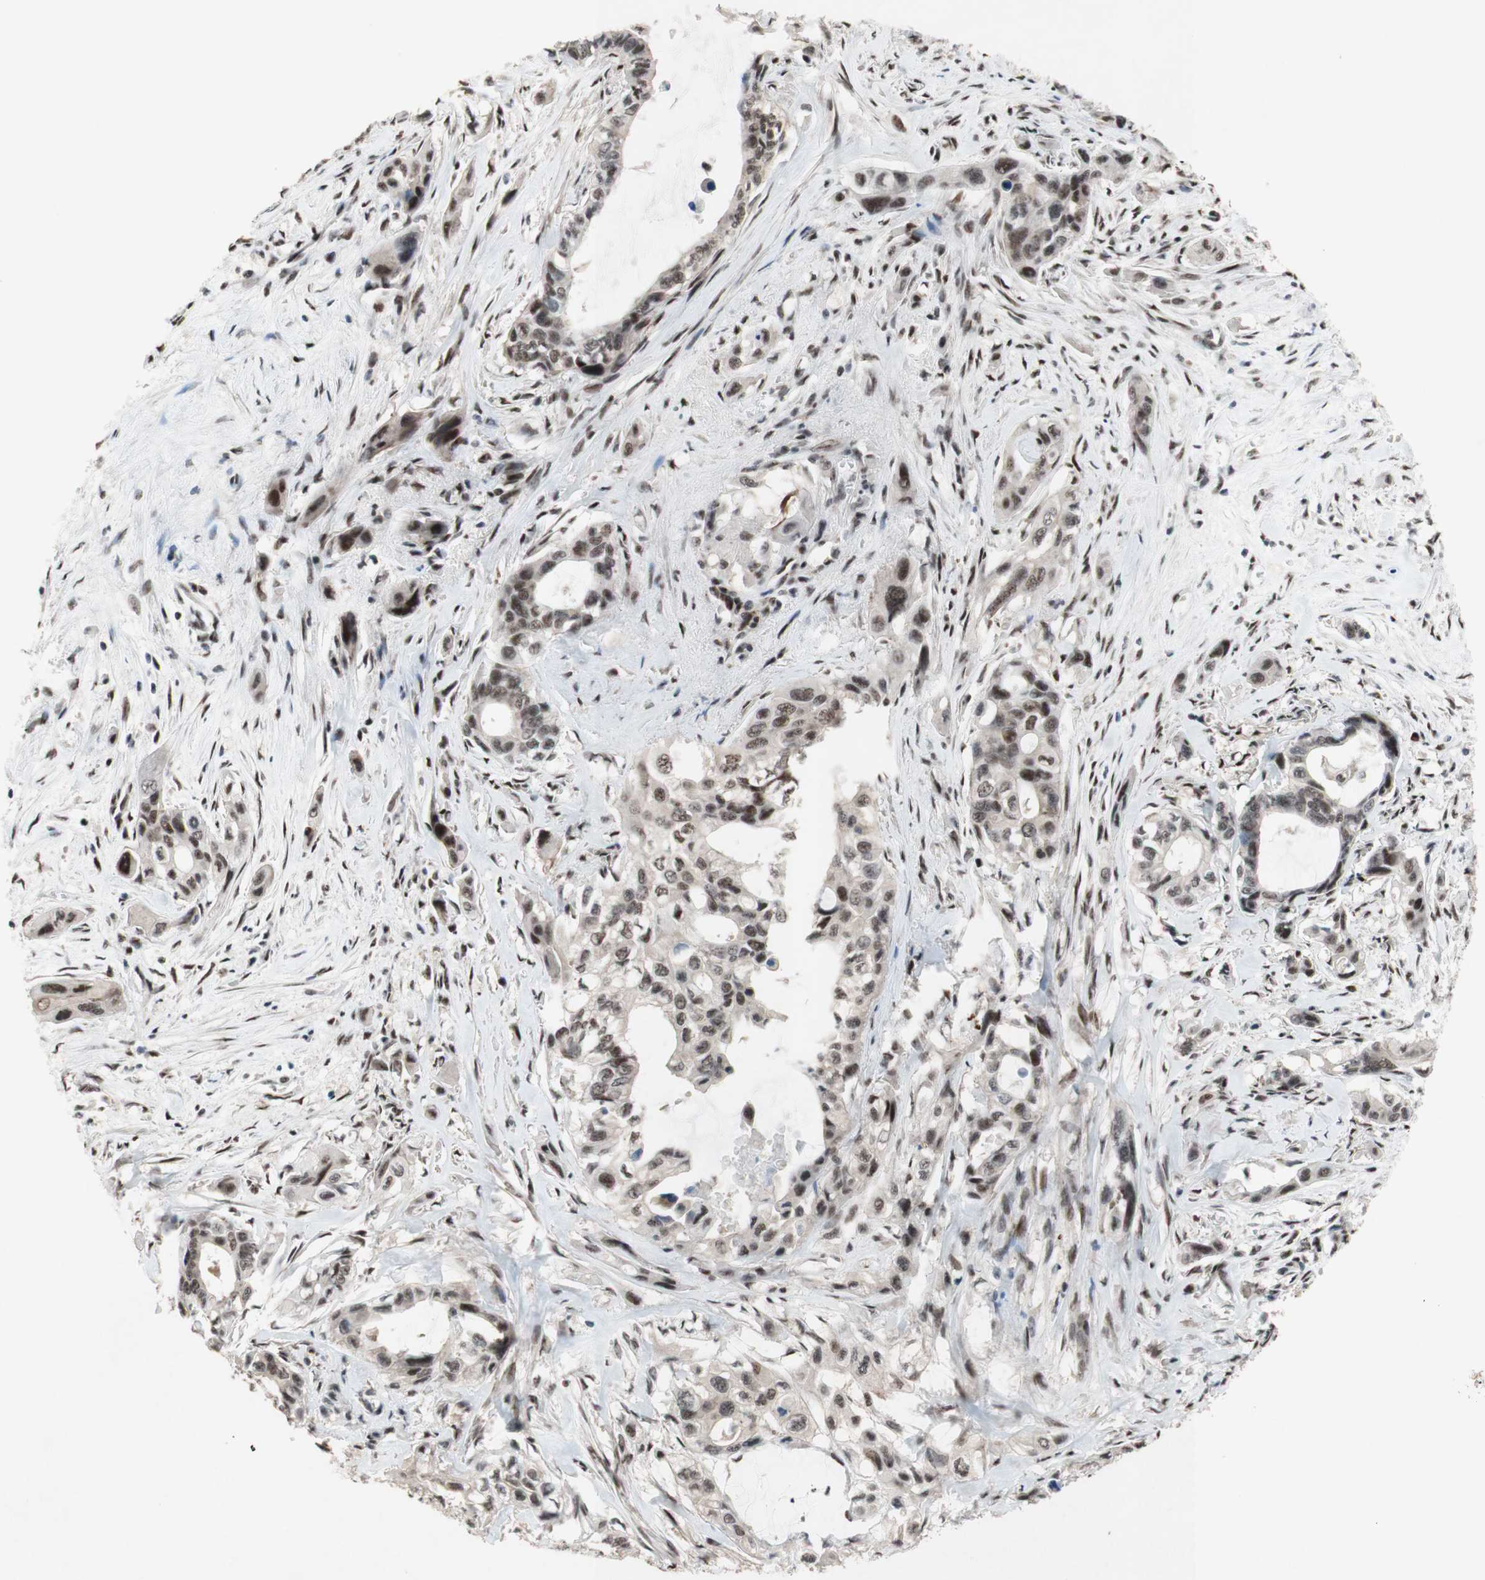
{"staining": {"intensity": "moderate", "quantity": ">75%", "location": "nuclear"}, "tissue": "pancreatic cancer", "cell_type": "Tumor cells", "image_type": "cancer", "snomed": [{"axis": "morphology", "description": "Adenocarcinoma, NOS"}, {"axis": "topography", "description": "Pancreas"}], "caption": "Pancreatic cancer (adenocarcinoma) stained with DAB immunohistochemistry (IHC) demonstrates medium levels of moderate nuclear positivity in about >75% of tumor cells.", "gene": "TLE1", "patient": {"sex": "male", "age": 73}}